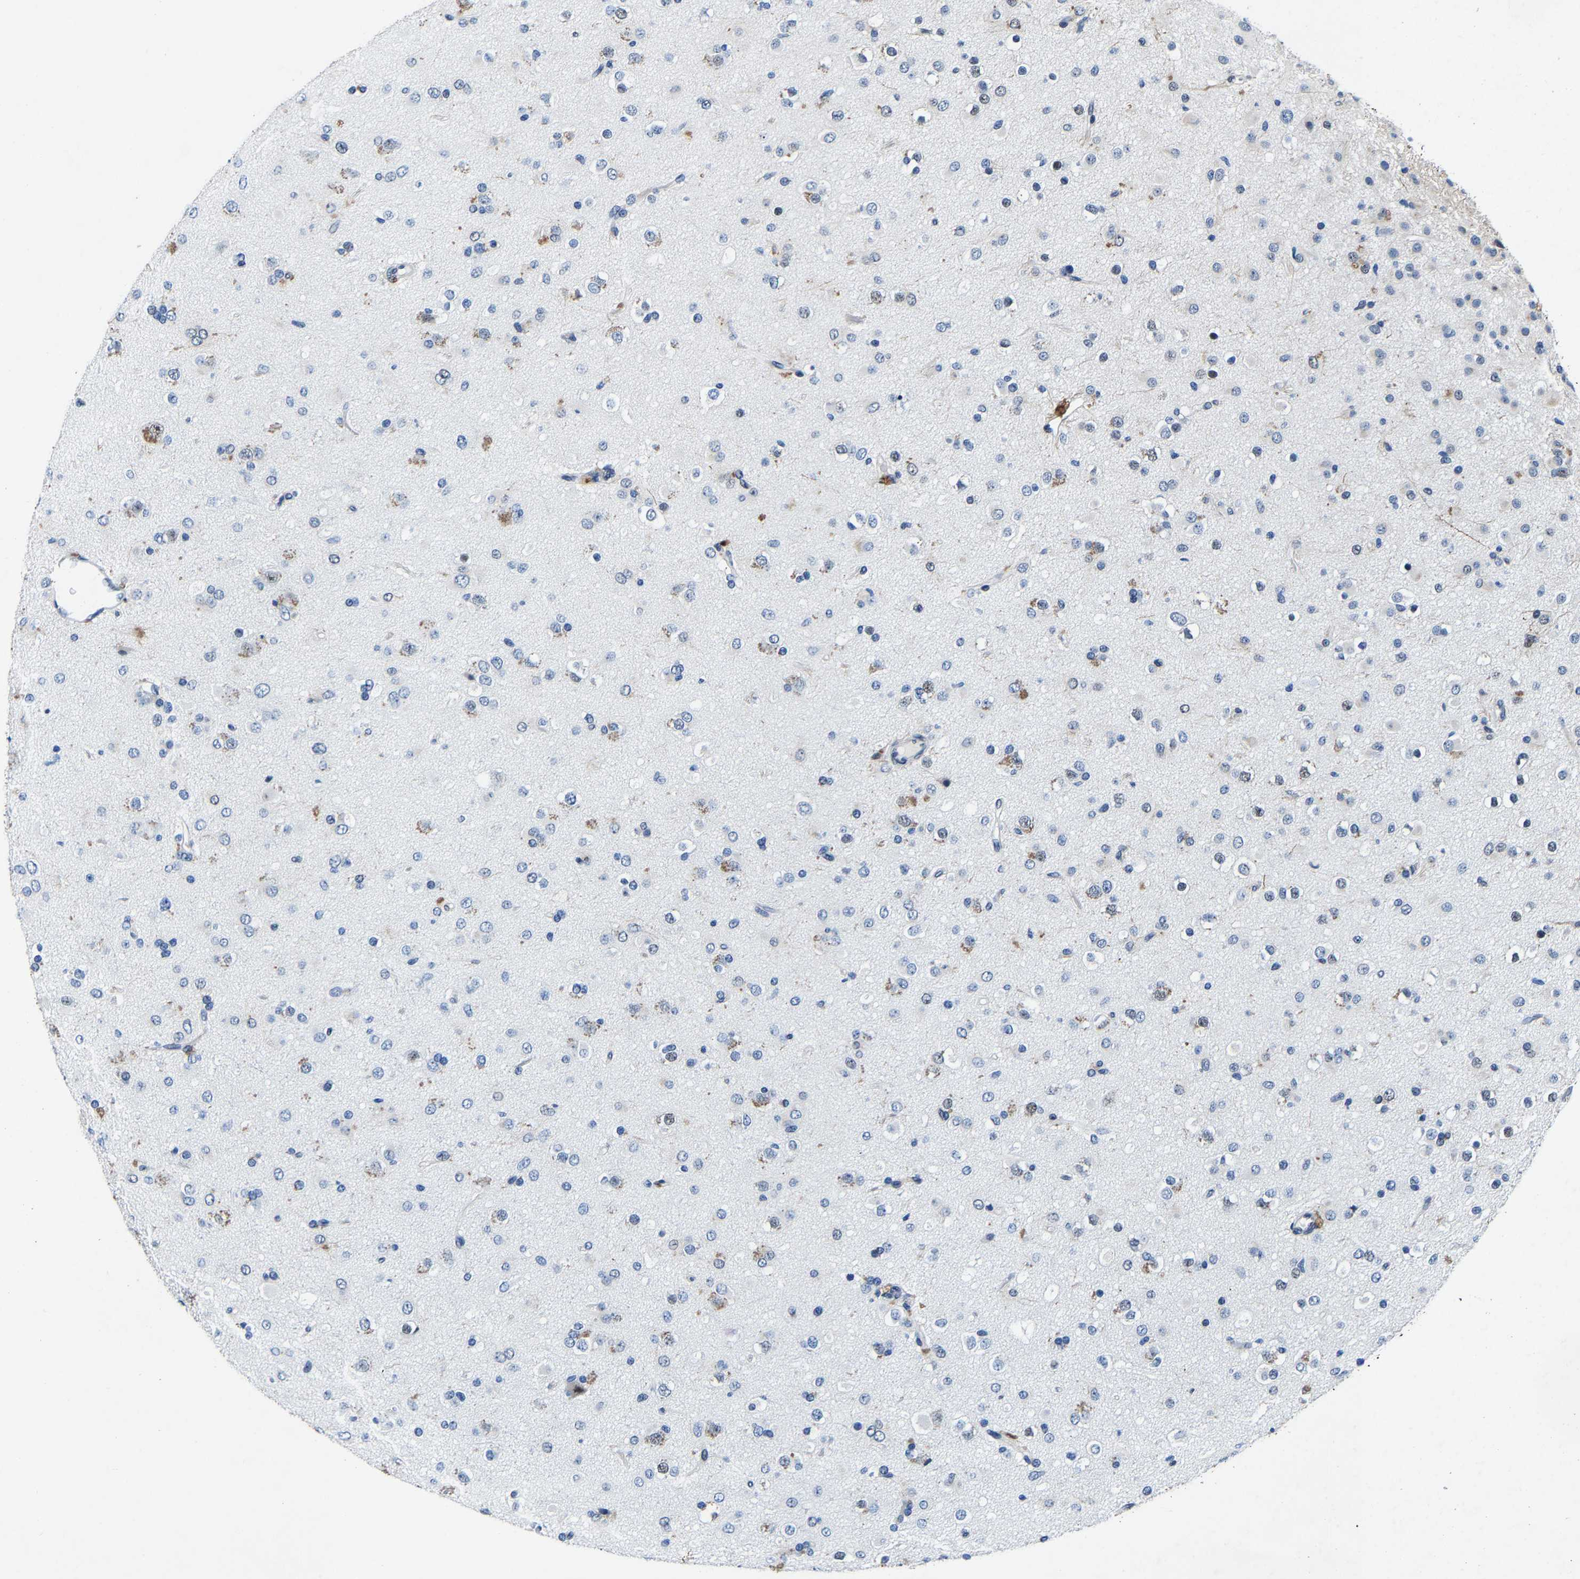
{"staining": {"intensity": "weak", "quantity": "<25%", "location": "cytoplasmic/membranous"}, "tissue": "glioma", "cell_type": "Tumor cells", "image_type": "cancer", "snomed": [{"axis": "morphology", "description": "Glioma, malignant, Low grade"}, {"axis": "topography", "description": "Brain"}], "caption": "Malignant low-grade glioma stained for a protein using IHC displays no staining tumor cells.", "gene": "UBN2", "patient": {"sex": "male", "age": 65}}